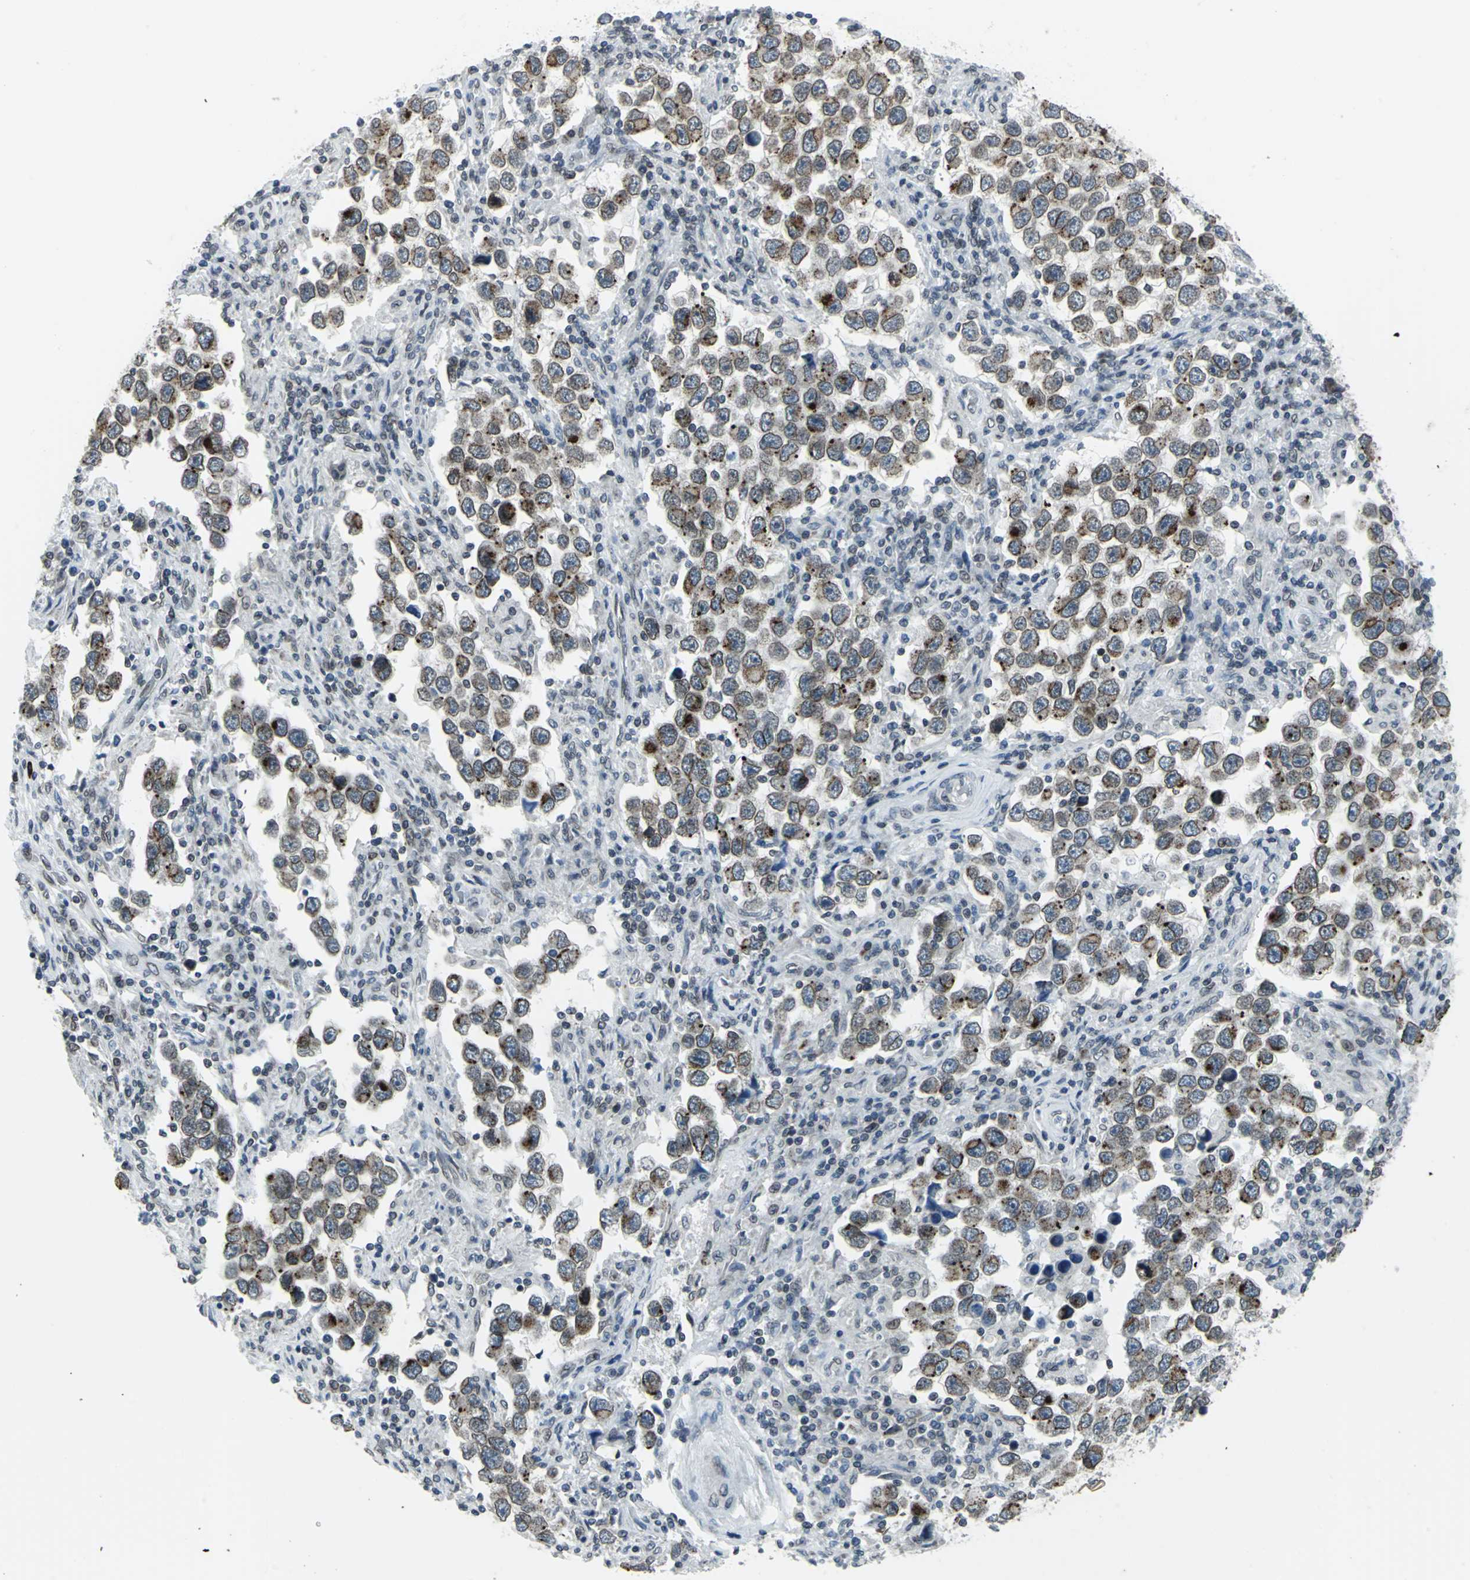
{"staining": {"intensity": "moderate", "quantity": ">75%", "location": "cytoplasmic/membranous,nuclear"}, "tissue": "testis cancer", "cell_type": "Tumor cells", "image_type": "cancer", "snomed": [{"axis": "morphology", "description": "Carcinoma, Embryonal, NOS"}, {"axis": "topography", "description": "Testis"}], "caption": "Immunohistochemical staining of testis cancer demonstrates medium levels of moderate cytoplasmic/membranous and nuclear protein expression in approximately >75% of tumor cells.", "gene": "SNUPN", "patient": {"sex": "male", "age": 21}}